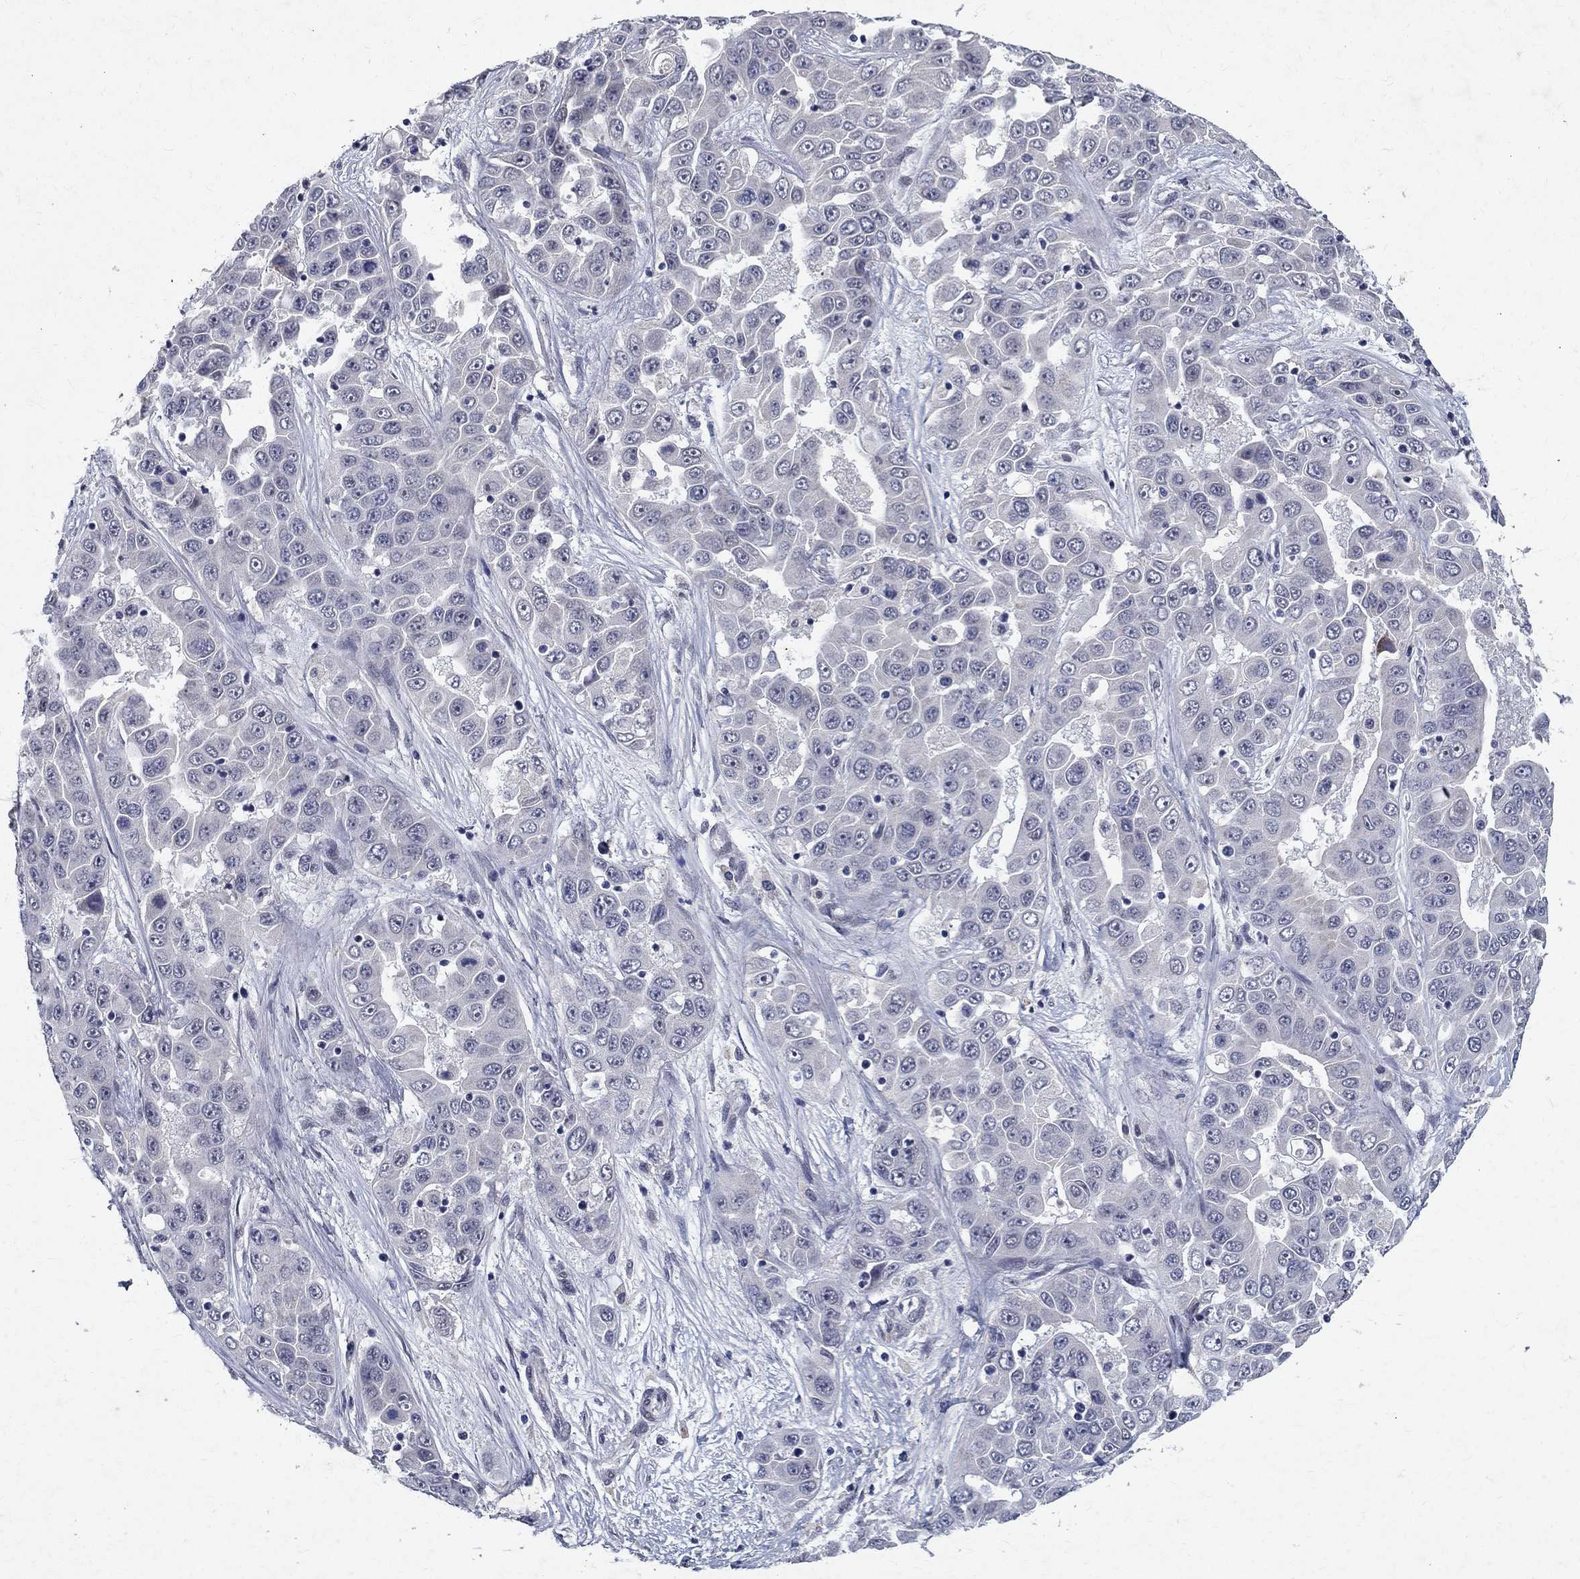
{"staining": {"intensity": "negative", "quantity": "none", "location": "none"}, "tissue": "liver cancer", "cell_type": "Tumor cells", "image_type": "cancer", "snomed": [{"axis": "morphology", "description": "Cholangiocarcinoma"}, {"axis": "topography", "description": "Liver"}], "caption": "The IHC histopathology image has no significant expression in tumor cells of liver cancer tissue. The staining was performed using DAB to visualize the protein expression in brown, while the nuclei were stained in blue with hematoxylin (Magnification: 20x).", "gene": "RBFOX1", "patient": {"sex": "female", "age": 52}}